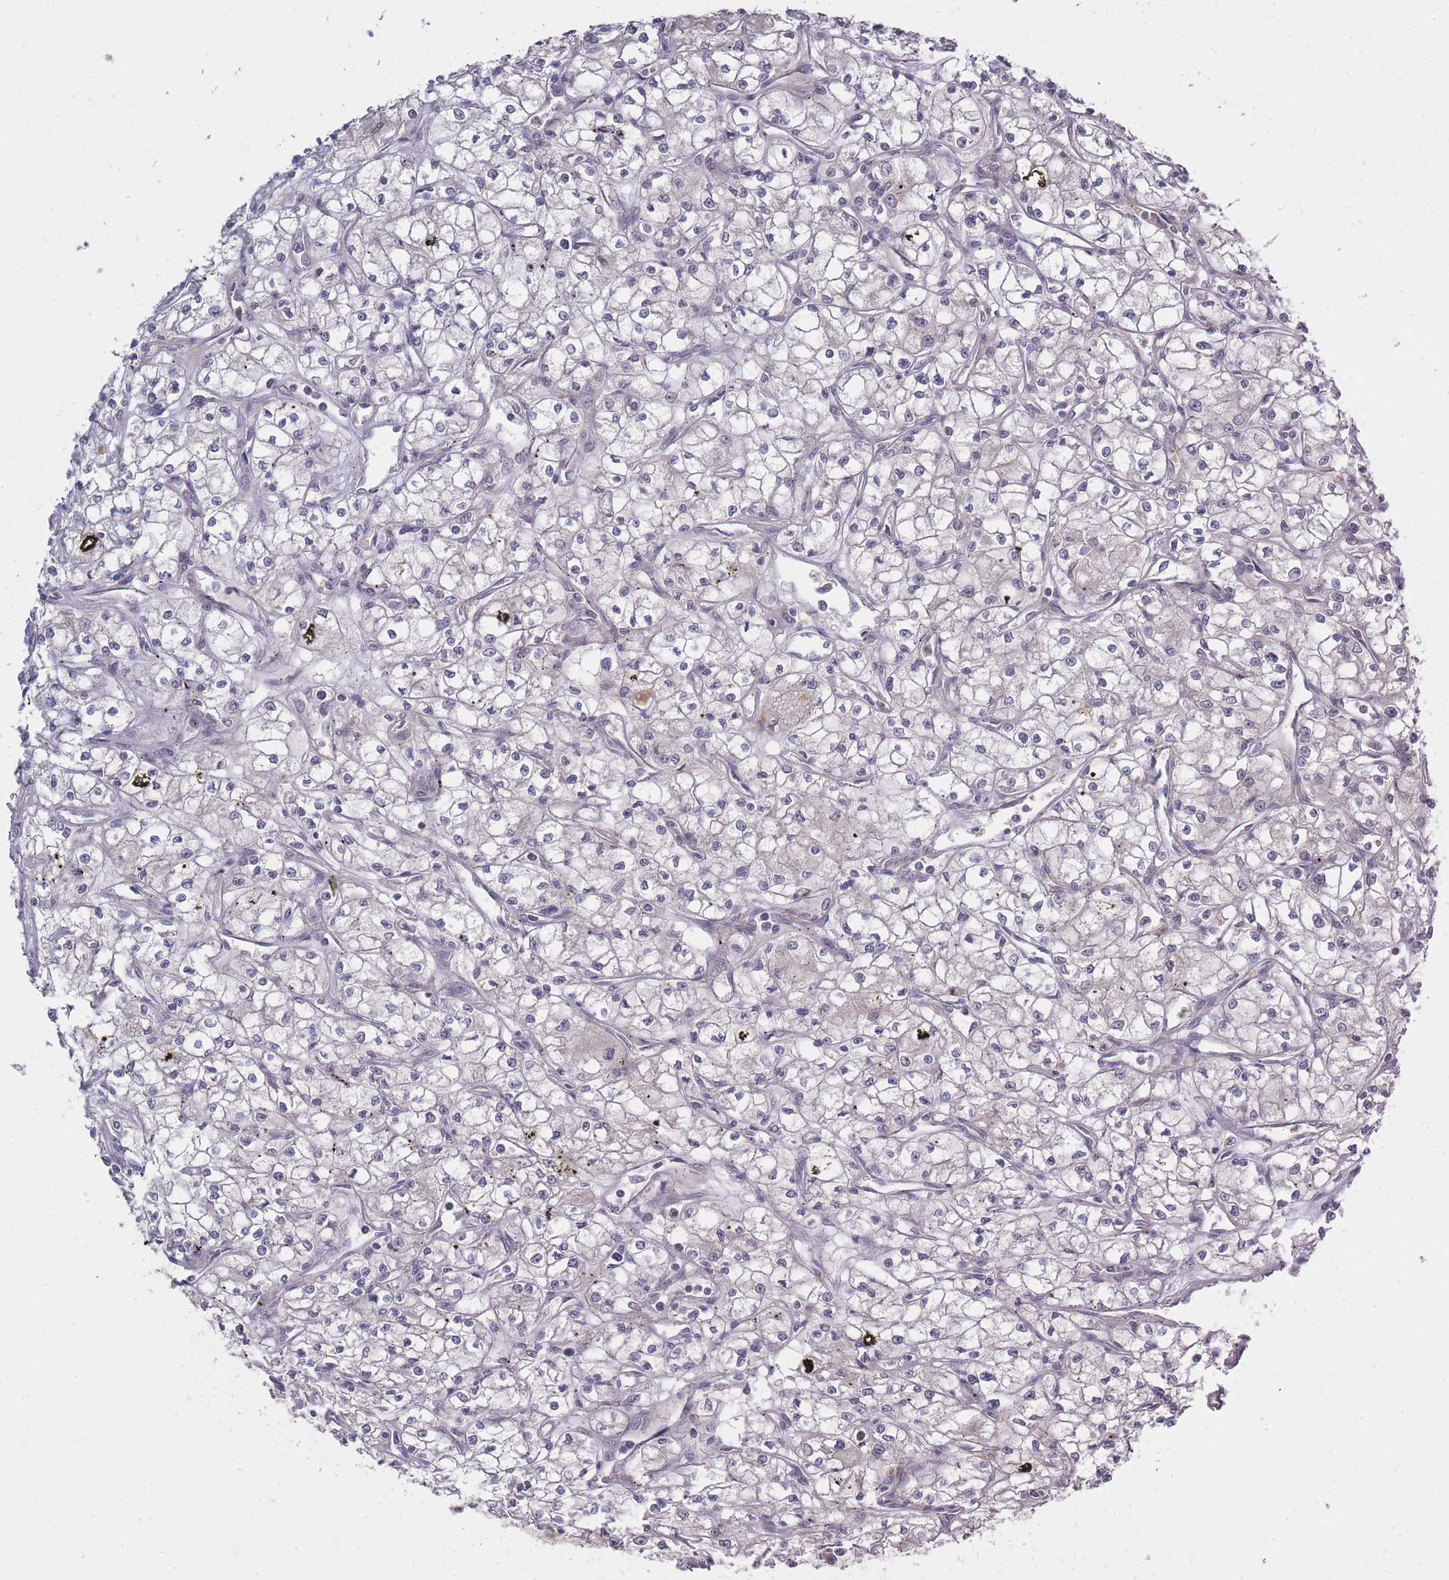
{"staining": {"intensity": "negative", "quantity": "none", "location": "none"}, "tissue": "renal cancer", "cell_type": "Tumor cells", "image_type": "cancer", "snomed": [{"axis": "morphology", "description": "Adenocarcinoma, NOS"}, {"axis": "topography", "description": "Kidney"}], "caption": "This is an immunohistochemistry (IHC) histopathology image of adenocarcinoma (renal). There is no positivity in tumor cells.", "gene": "ADCYAP1R1", "patient": {"sex": "male", "age": 59}}